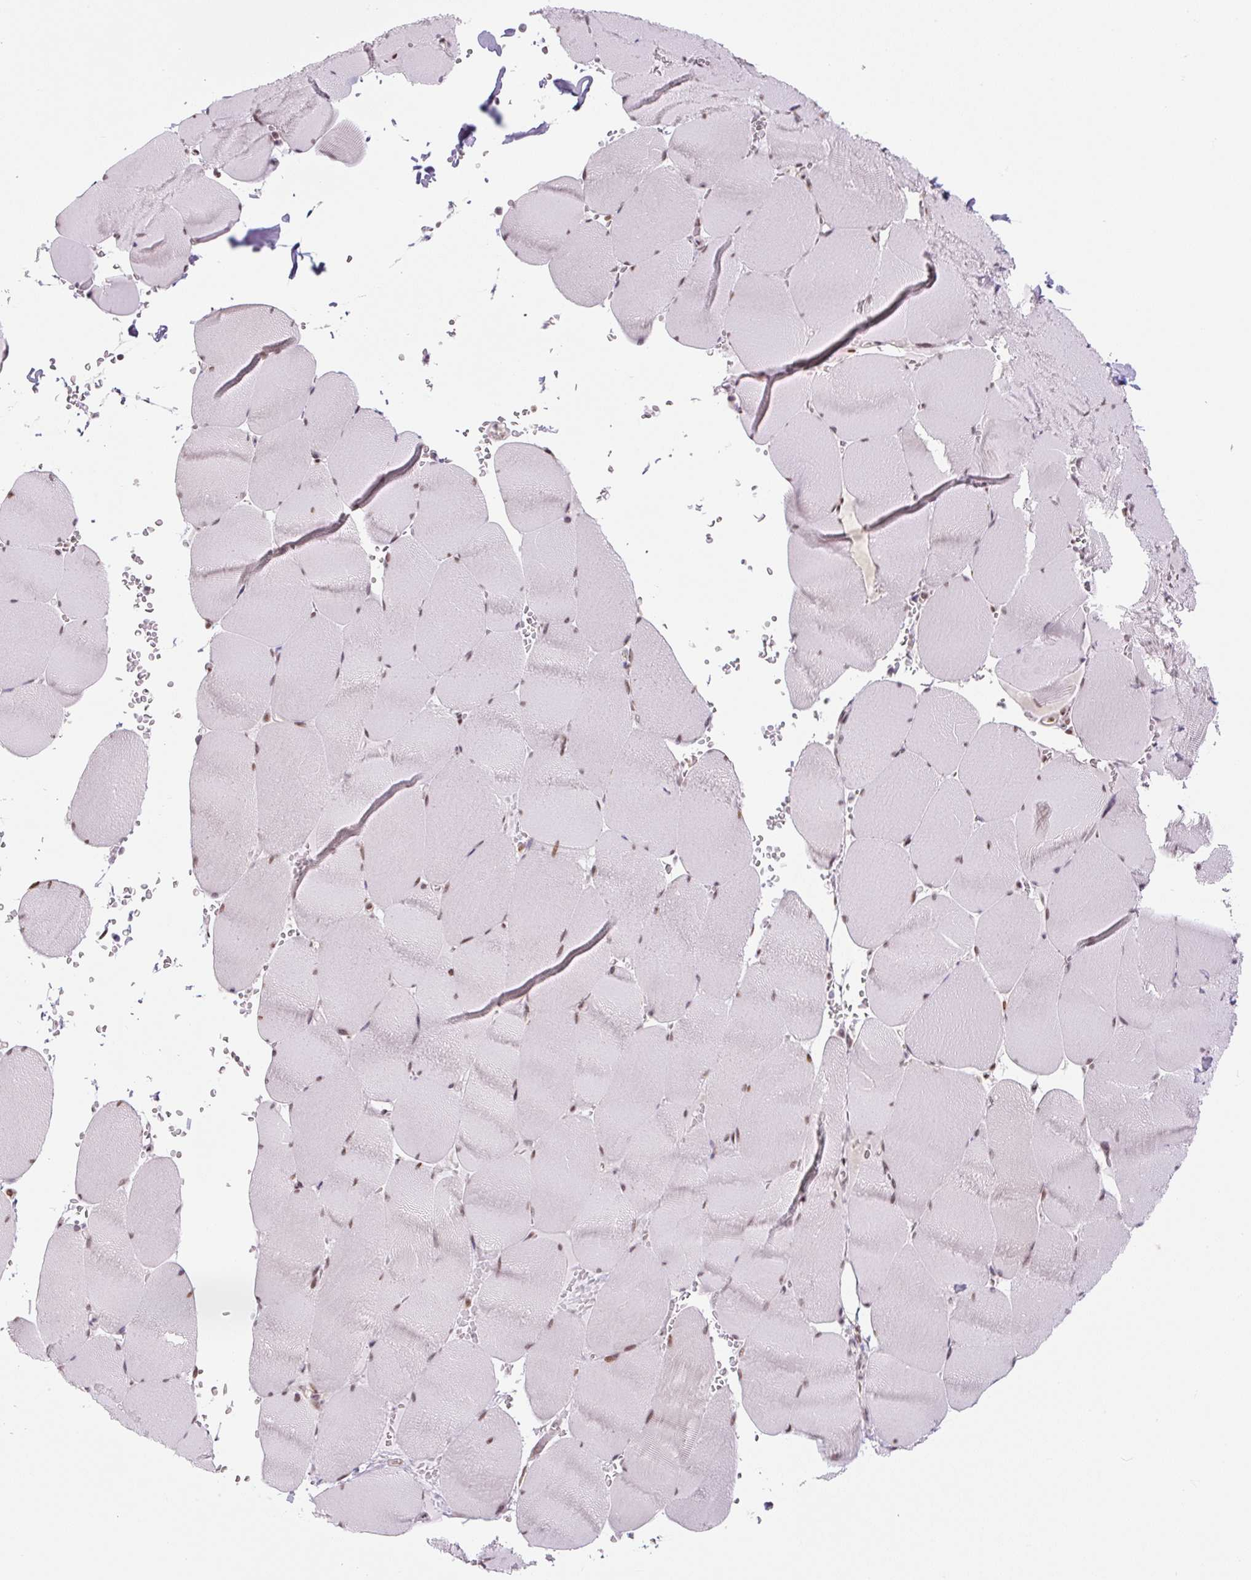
{"staining": {"intensity": "moderate", "quantity": "<25%", "location": "nuclear"}, "tissue": "skeletal muscle", "cell_type": "Myocytes", "image_type": "normal", "snomed": [{"axis": "morphology", "description": "Normal tissue, NOS"}, {"axis": "topography", "description": "Skeletal muscle"}, {"axis": "topography", "description": "Head-Neck"}], "caption": "A brown stain shows moderate nuclear positivity of a protein in myocytes of unremarkable skeletal muscle.", "gene": "TCFL5", "patient": {"sex": "male", "age": 66}}